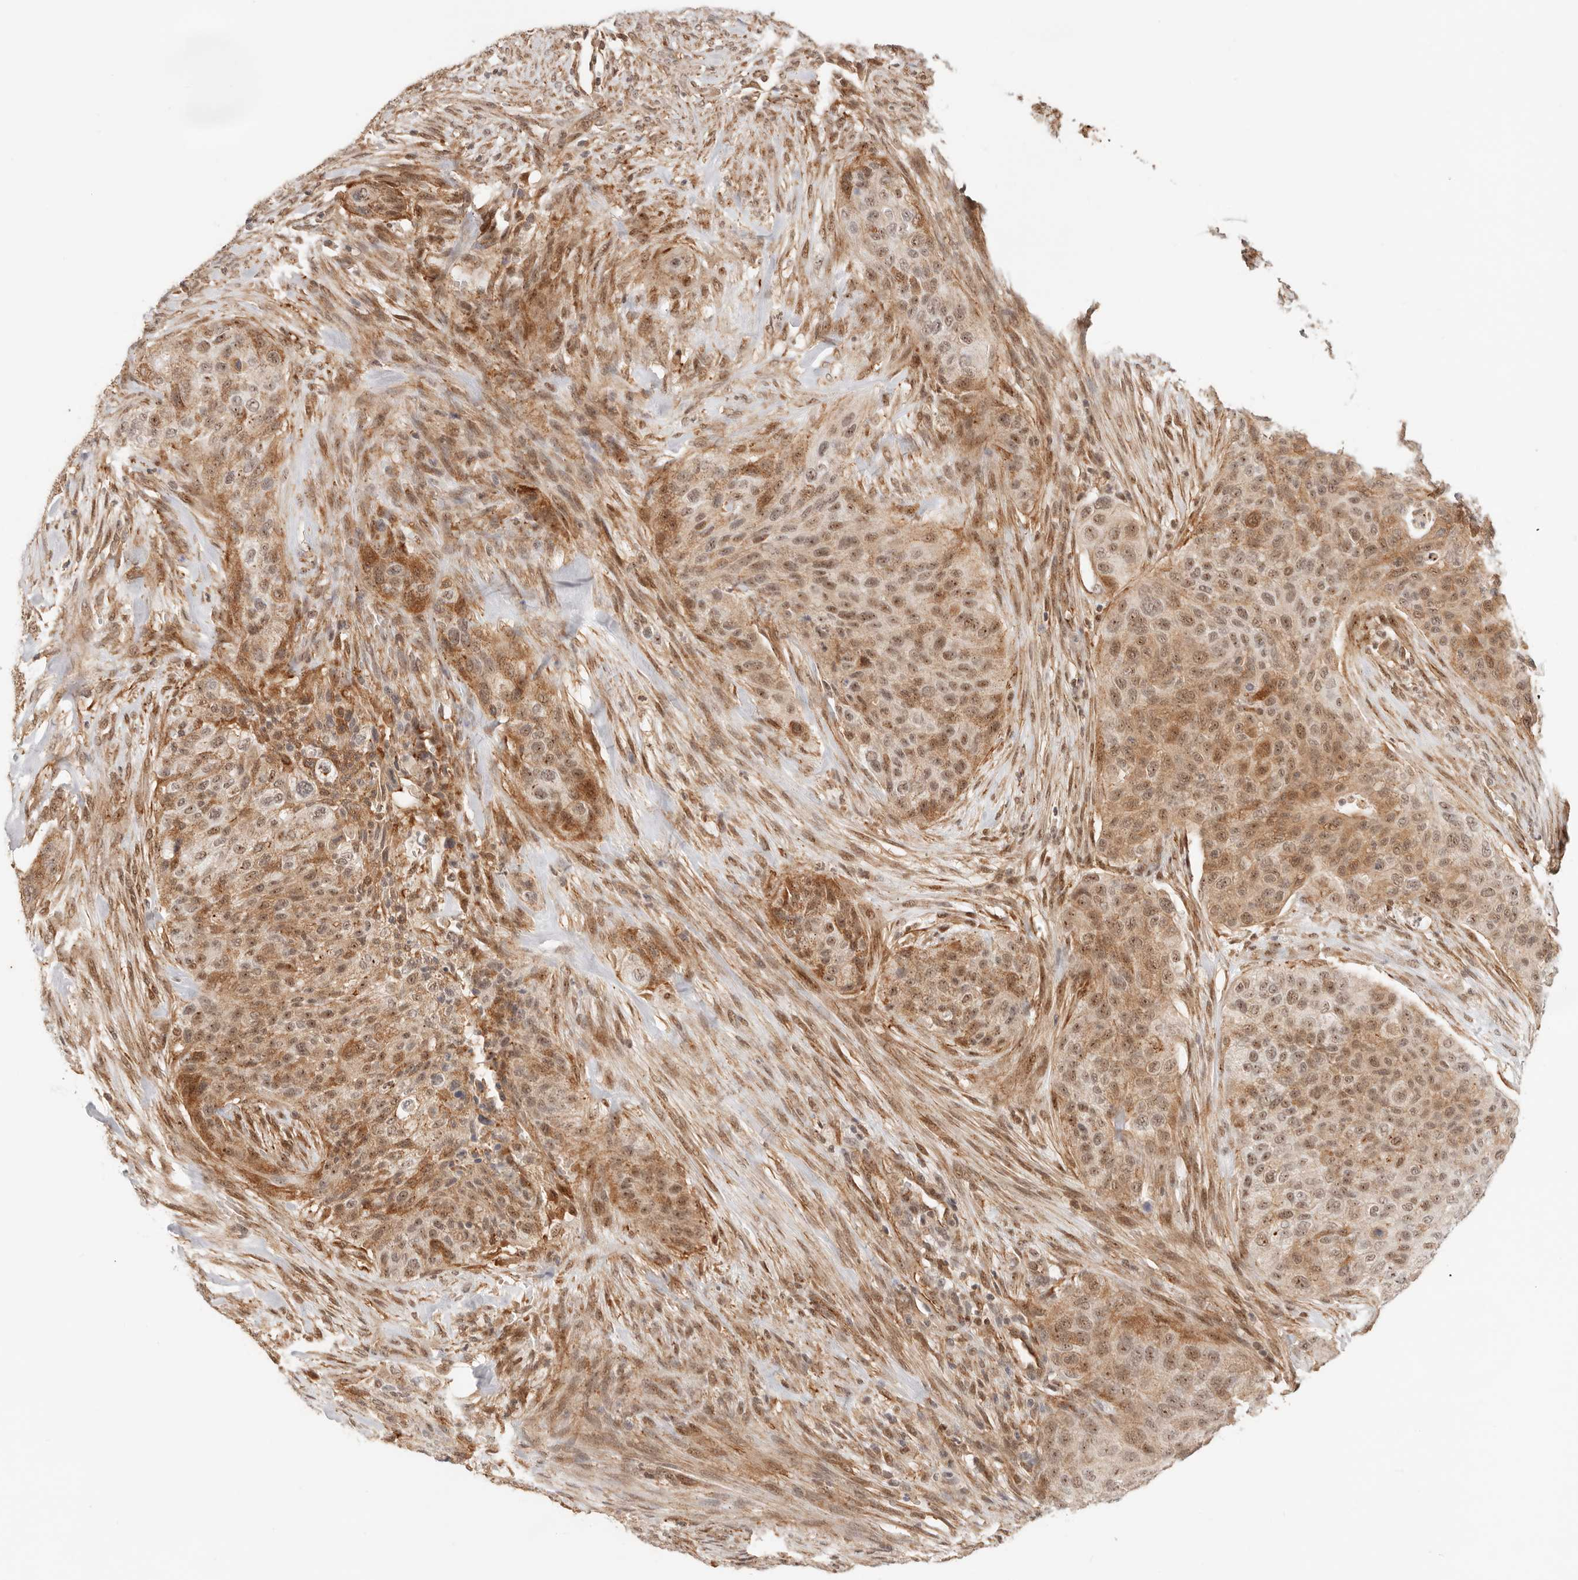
{"staining": {"intensity": "moderate", "quantity": ">75%", "location": "cytoplasmic/membranous,nuclear"}, "tissue": "urothelial cancer", "cell_type": "Tumor cells", "image_type": "cancer", "snomed": [{"axis": "morphology", "description": "Urothelial carcinoma, High grade"}, {"axis": "topography", "description": "Urinary bladder"}], "caption": "Approximately >75% of tumor cells in high-grade urothelial carcinoma demonstrate moderate cytoplasmic/membranous and nuclear protein positivity as visualized by brown immunohistochemical staining.", "gene": "HEXD", "patient": {"sex": "male", "age": 35}}